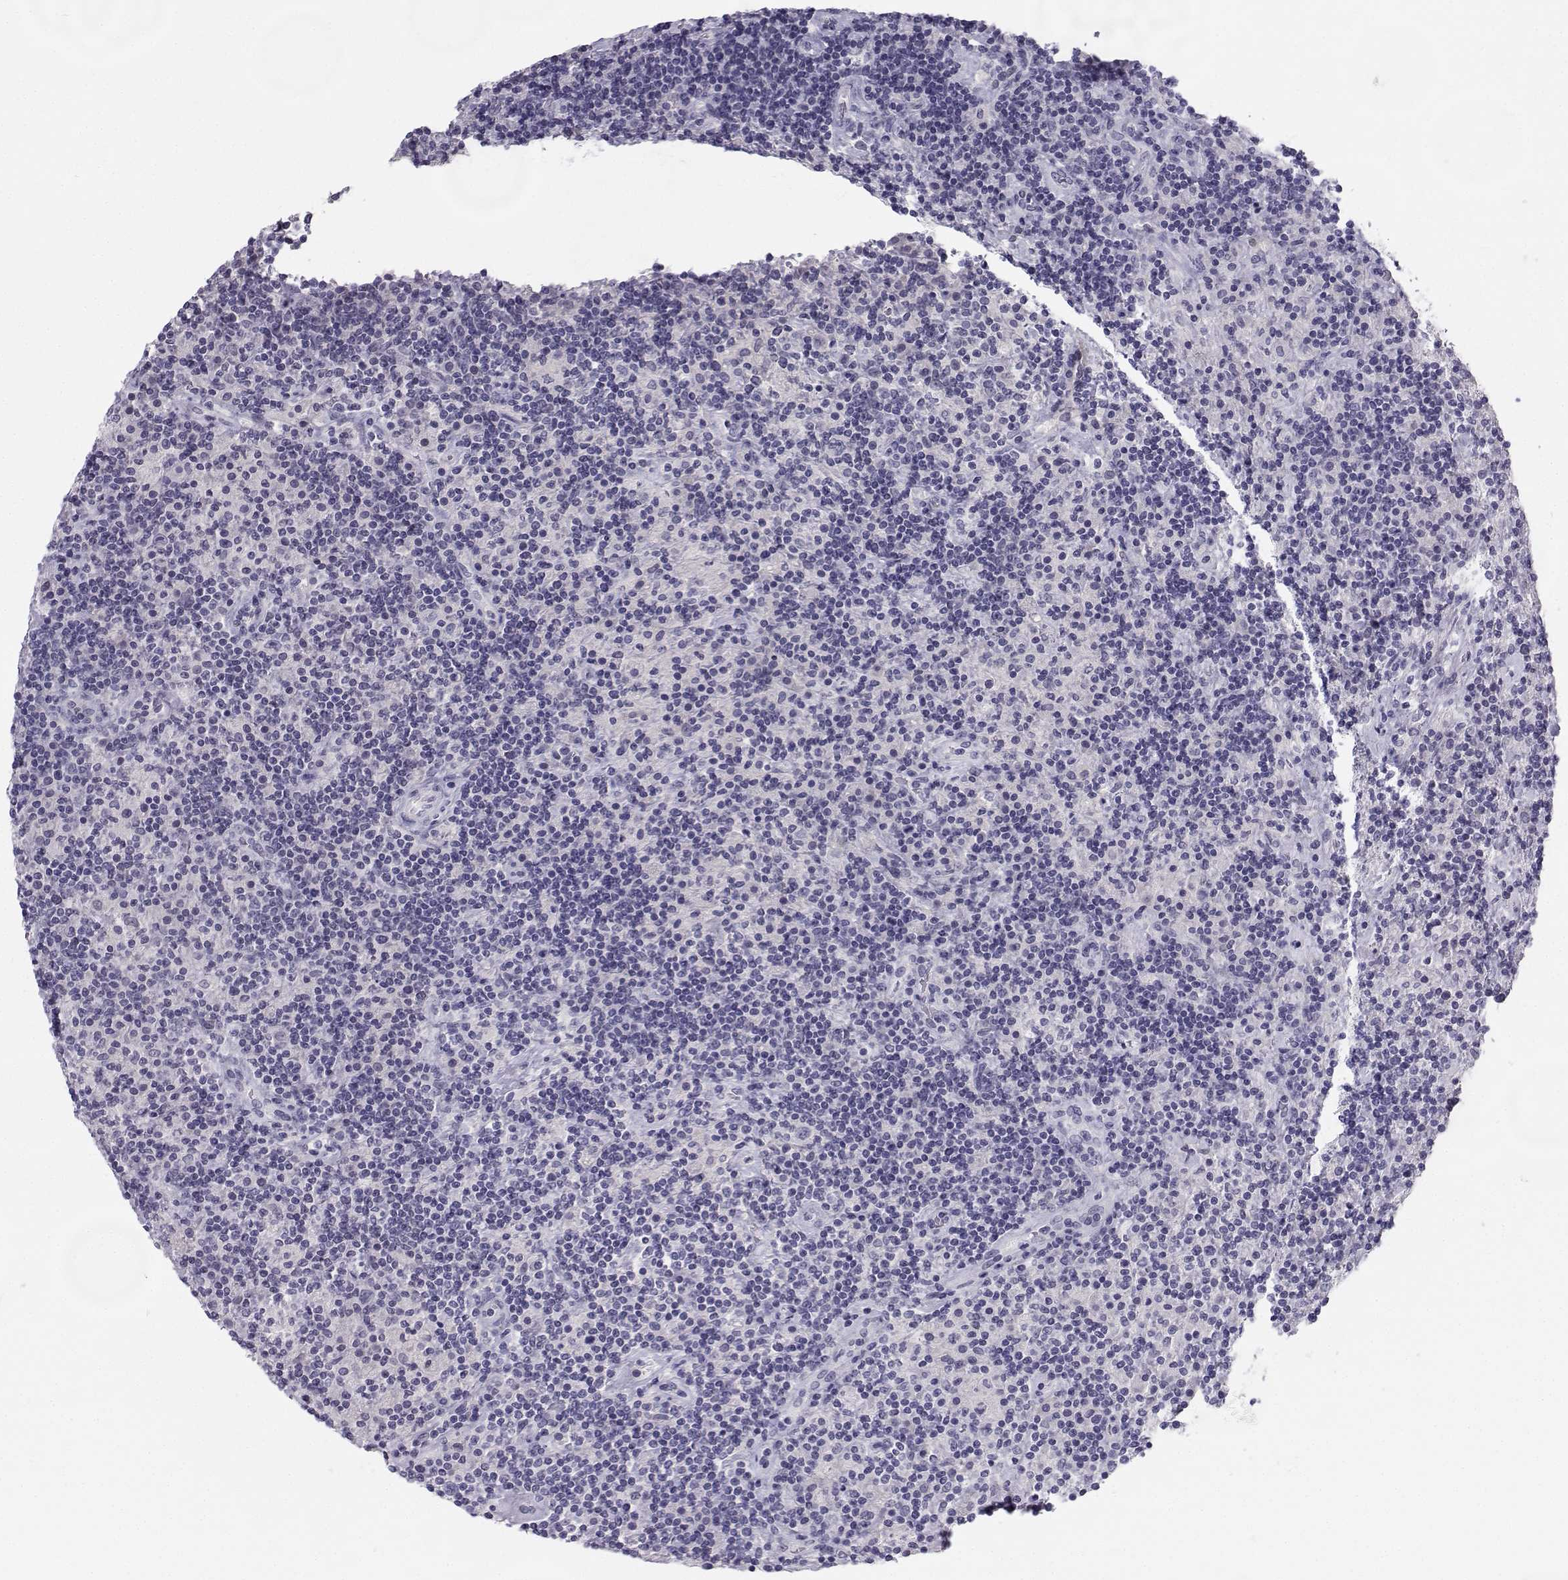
{"staining": {"intensity": "negative", "quantity": "none", "location": "none"}, "tissue": "lymphoma", "cell_type": "Tumor cells", "image_type": "cancer", "snomed": [{"axis": "morphology", "description": "Hodgkin's disease, NOS"}, {"axis": "topography", "description": "Lymph node"}], "caption": "Immunohistochemical staining of human lymphoma shows no significant positivity in tumor cells.", "gene": "SYCE1", "patient": {"sex": "male", "age": 70}}